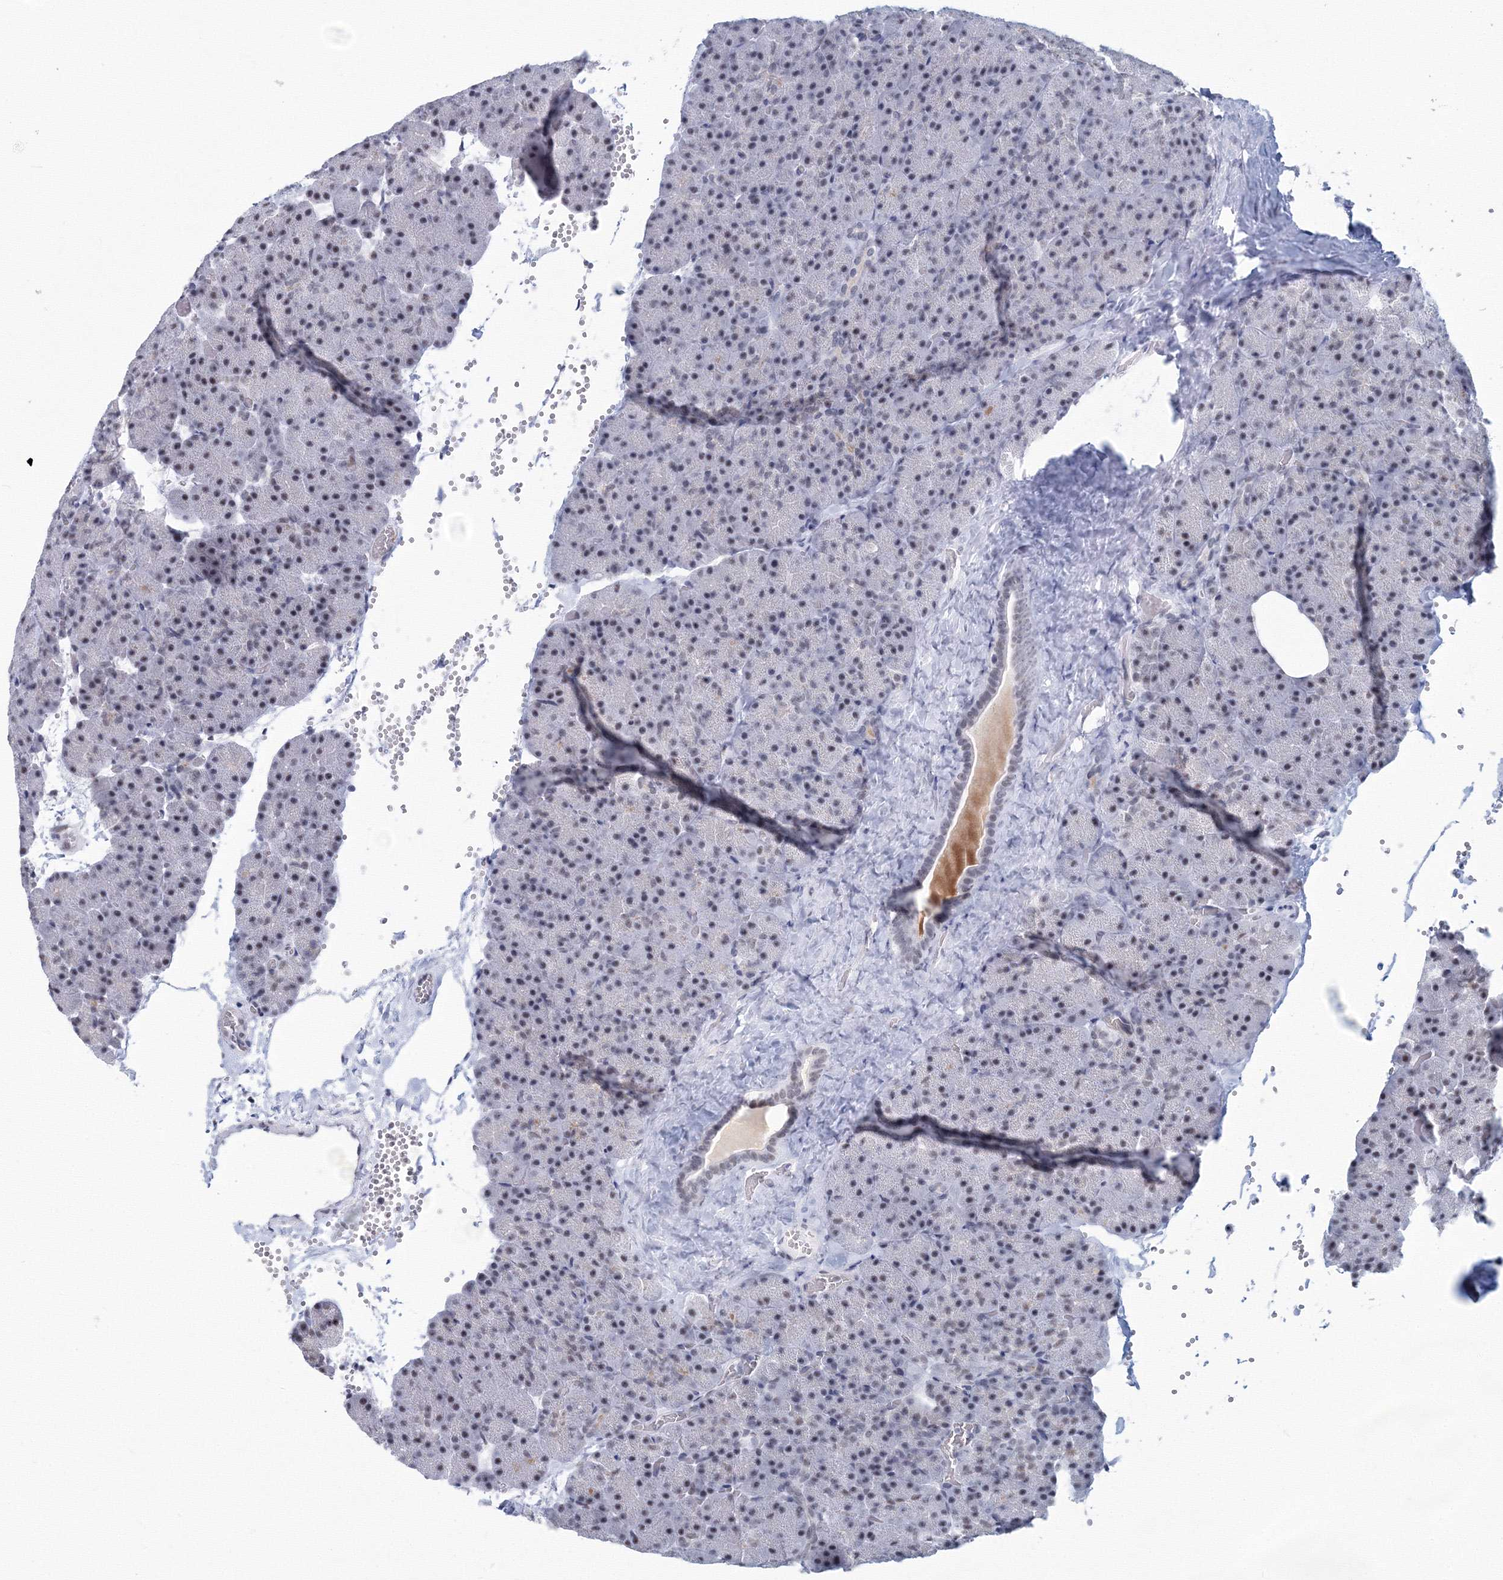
{"staining": {"intensity": "moderate", "quantity": "25%-75%", "location": "nuclear"}, "tissue": "pancreas", "cell_type": "Exocrine glandular cells", "image_type": "normal", "snomed": [{"axis": "morphology", "description": "Normal tissue, NOS"}, {"axis": "morphology", "description": "Carcinoid, malignant, NOS"}, {"axis": "topography", "description": "Pancreas"}], "caption": "DAB (3,3'-diaminobenzidine) immunohistochemical staining of benign human pancreas reveals moderate nuclear protein expression in approximately 25%-75% of exocrine glandular cells.", "gene": "SF3B6", "patient": {"sex": "female", "age": 35}}